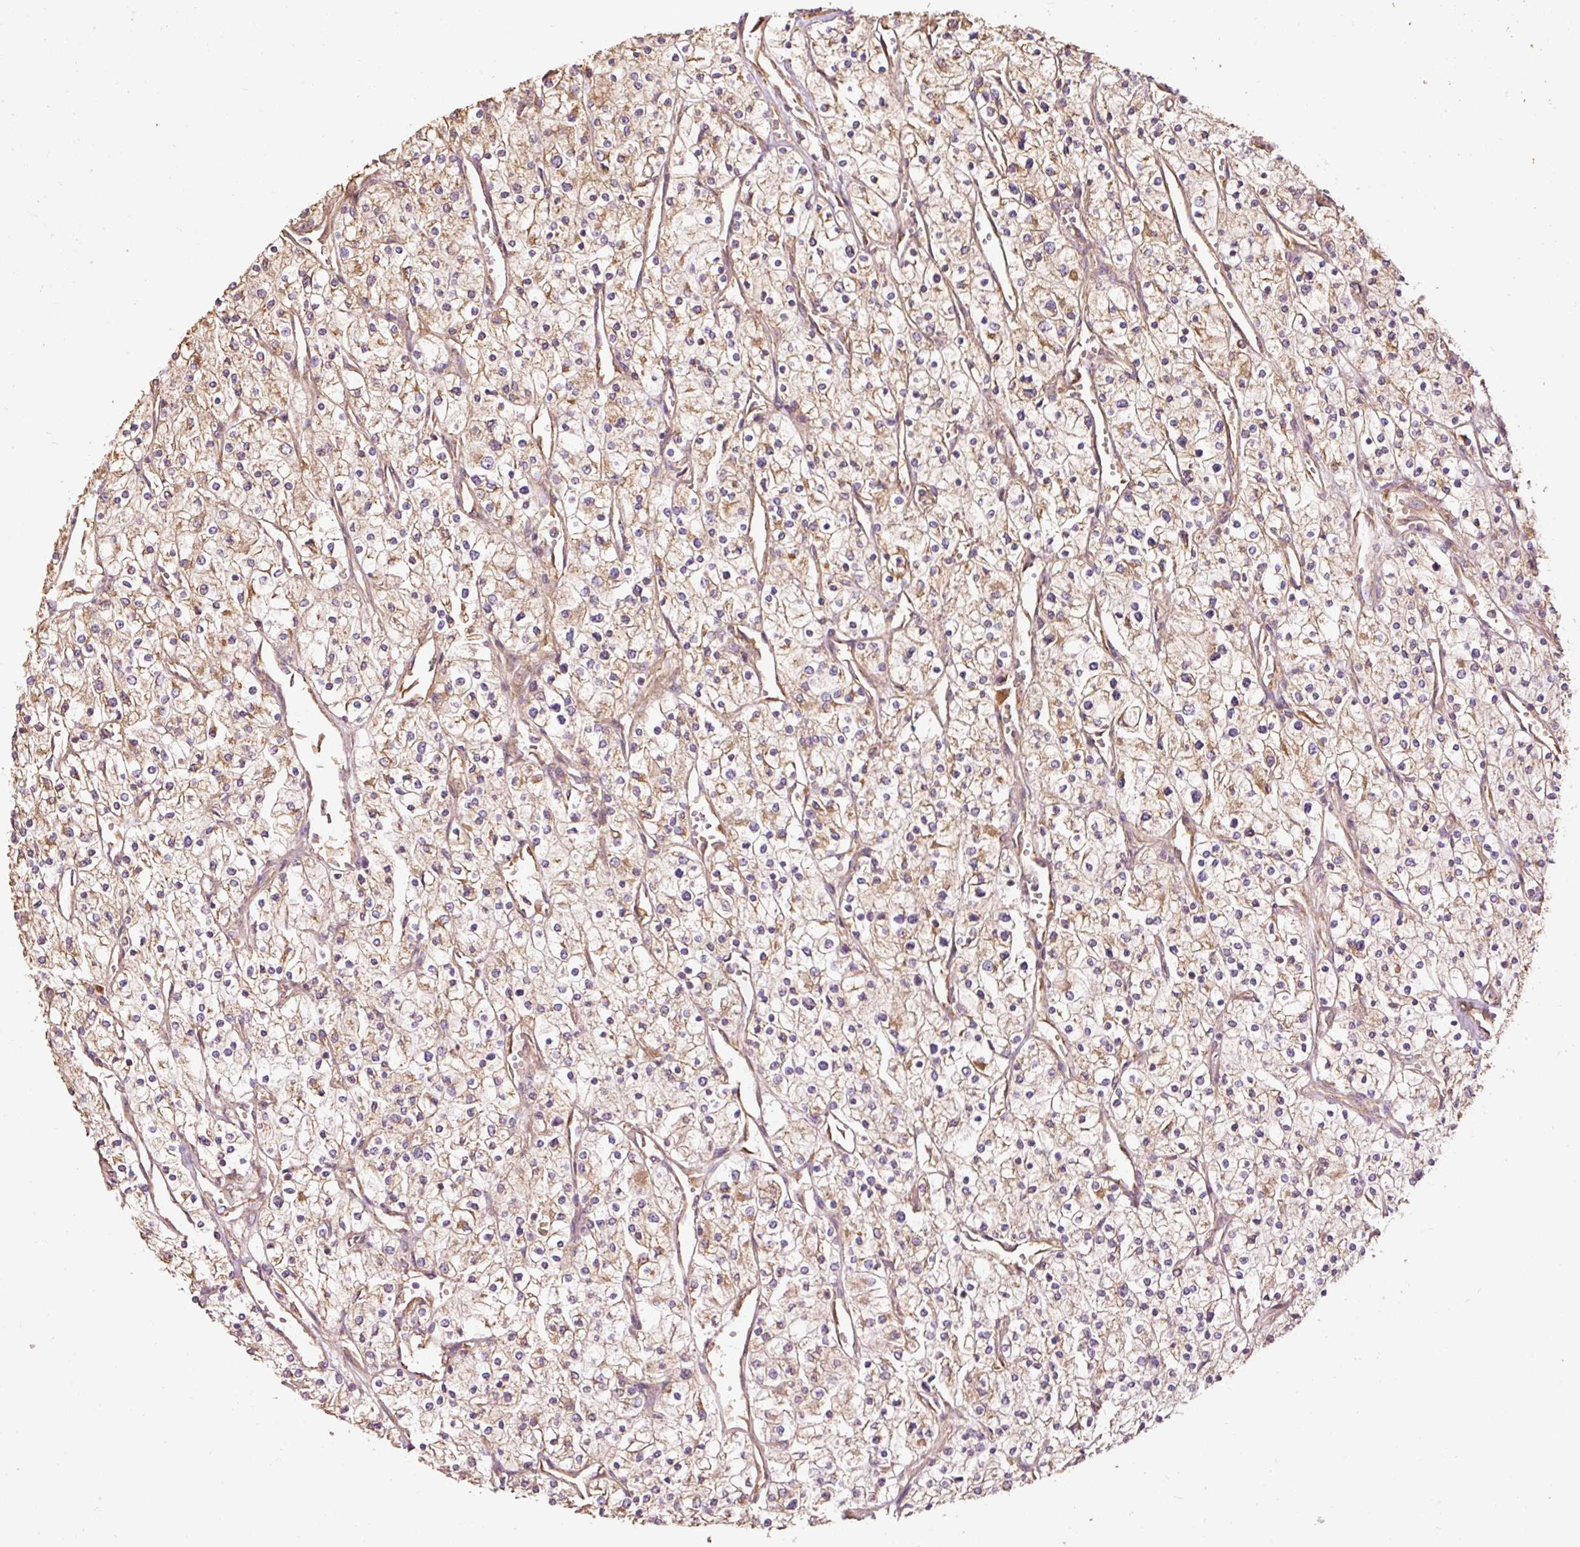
{"staining": {"intensity": "moderate", "quantity": ">75%", "location": "cytoplasmic/membranous"}, "tissue": "renal cancer", "cell_type": "Tumor cells", "image_type": "cancer", "snomed": [{"axis": "morphology", "description": "Adenocarcinoma, NOS"}, {"axis": "topography", "description": "Kidney"}], "caption": "A photomicrograph of adenocarcinoma (renal) stained for a protein displays moderate cytoplasmic/membranous brown staining in tumor cells.", "gene": "EFHC1", "patient": {"sex": "male", "age": 80}}